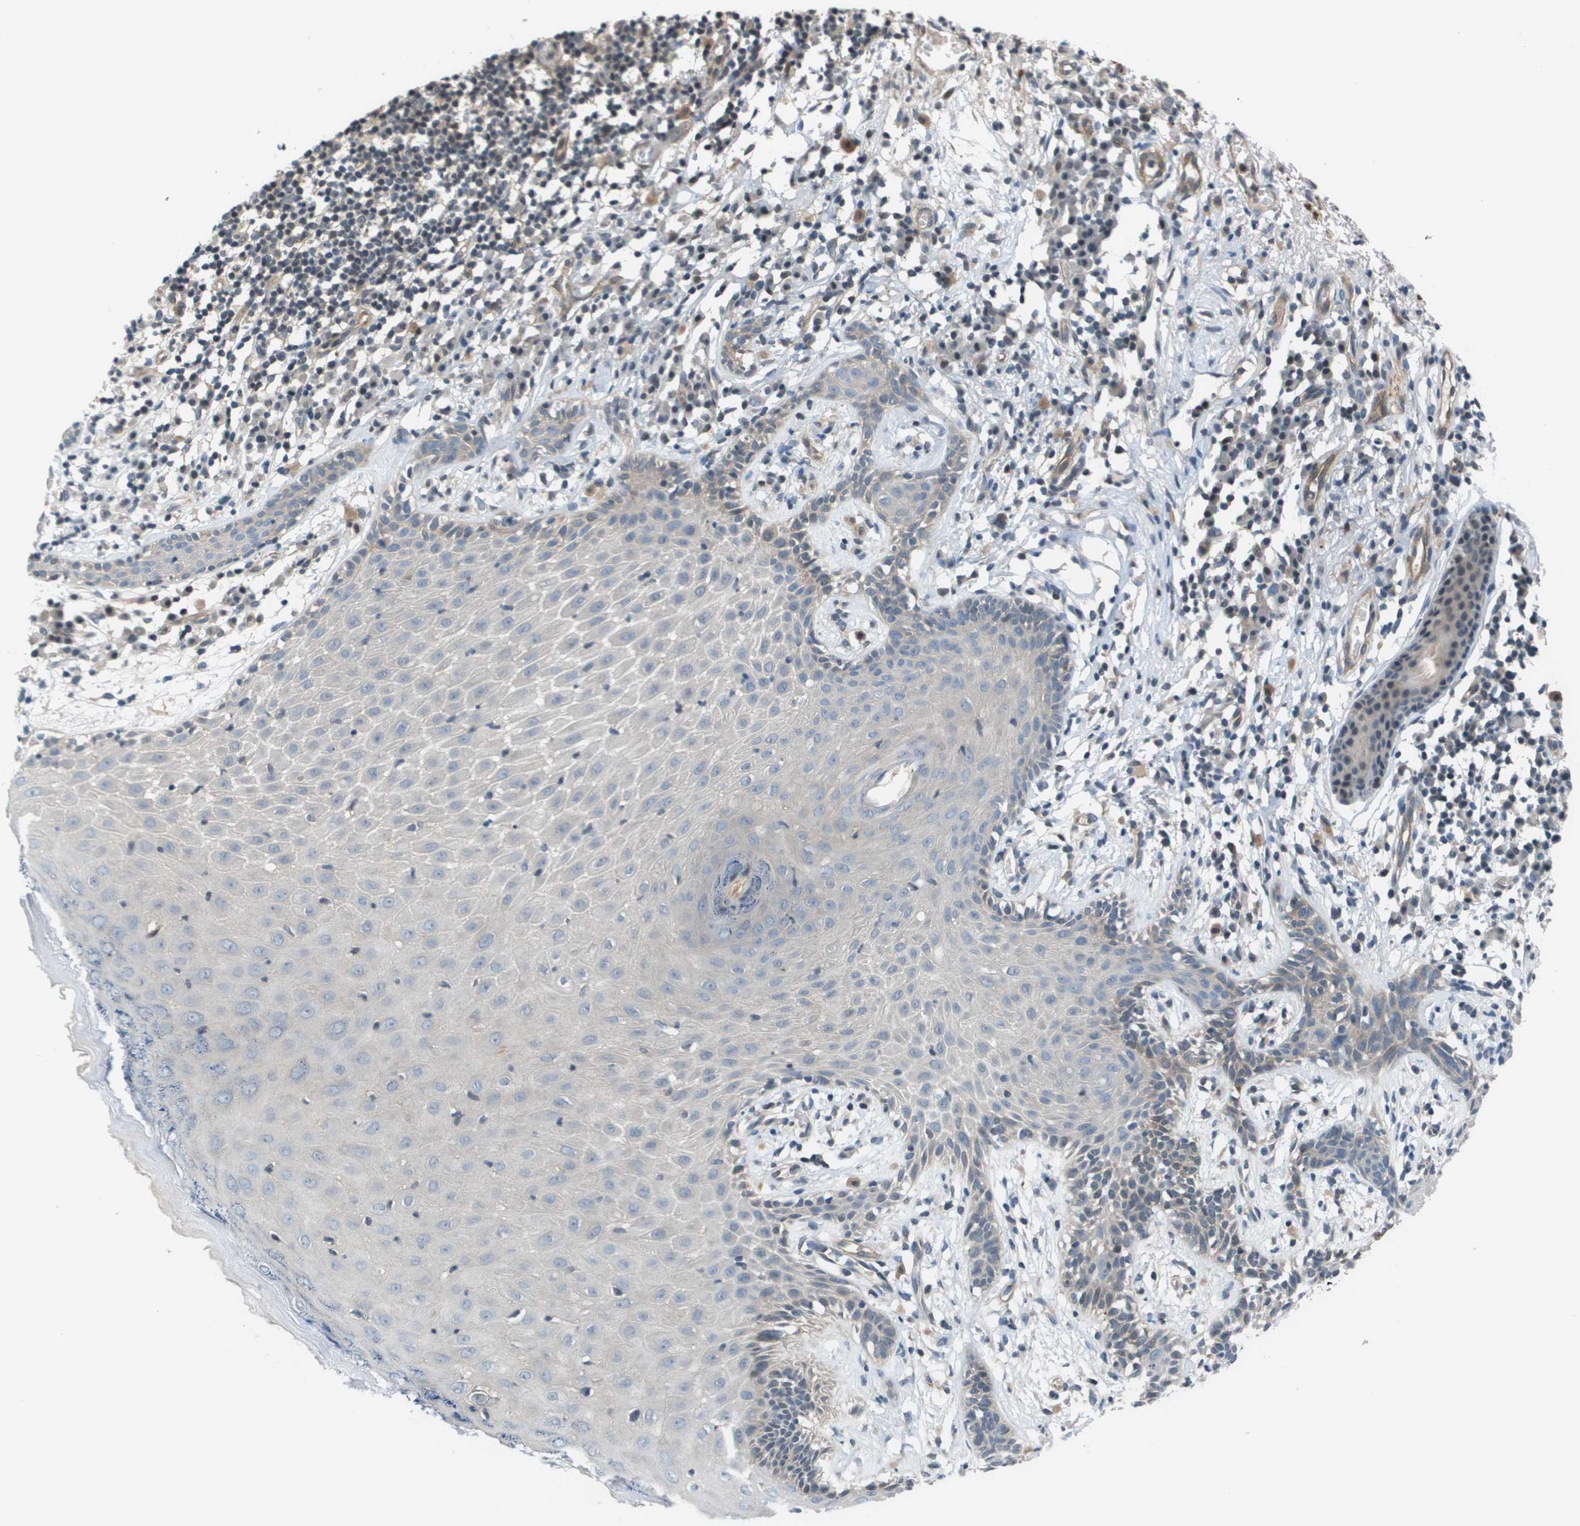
{"staining": {"intensity": "negative", "quantity": "none", "location": "none"}, "tissue": "skin cancer", "cell_type": "Tumor cells", "image_type": "cancer", "snomed": [{"axis": "morphology", "description": "Basal cell carcinoma"}, {"axis": "topography", "description": "Skin"}], "caption": "This micrograph is of basal cell carcinoma (skin) stained with immunohistochemistry (IHC) to label a protein in brown with the nuclei are counter-stained blue. There is no expression in tumor cells.", "gene": "ENPP5", "patient": {"sex": "male", "age": 85}}